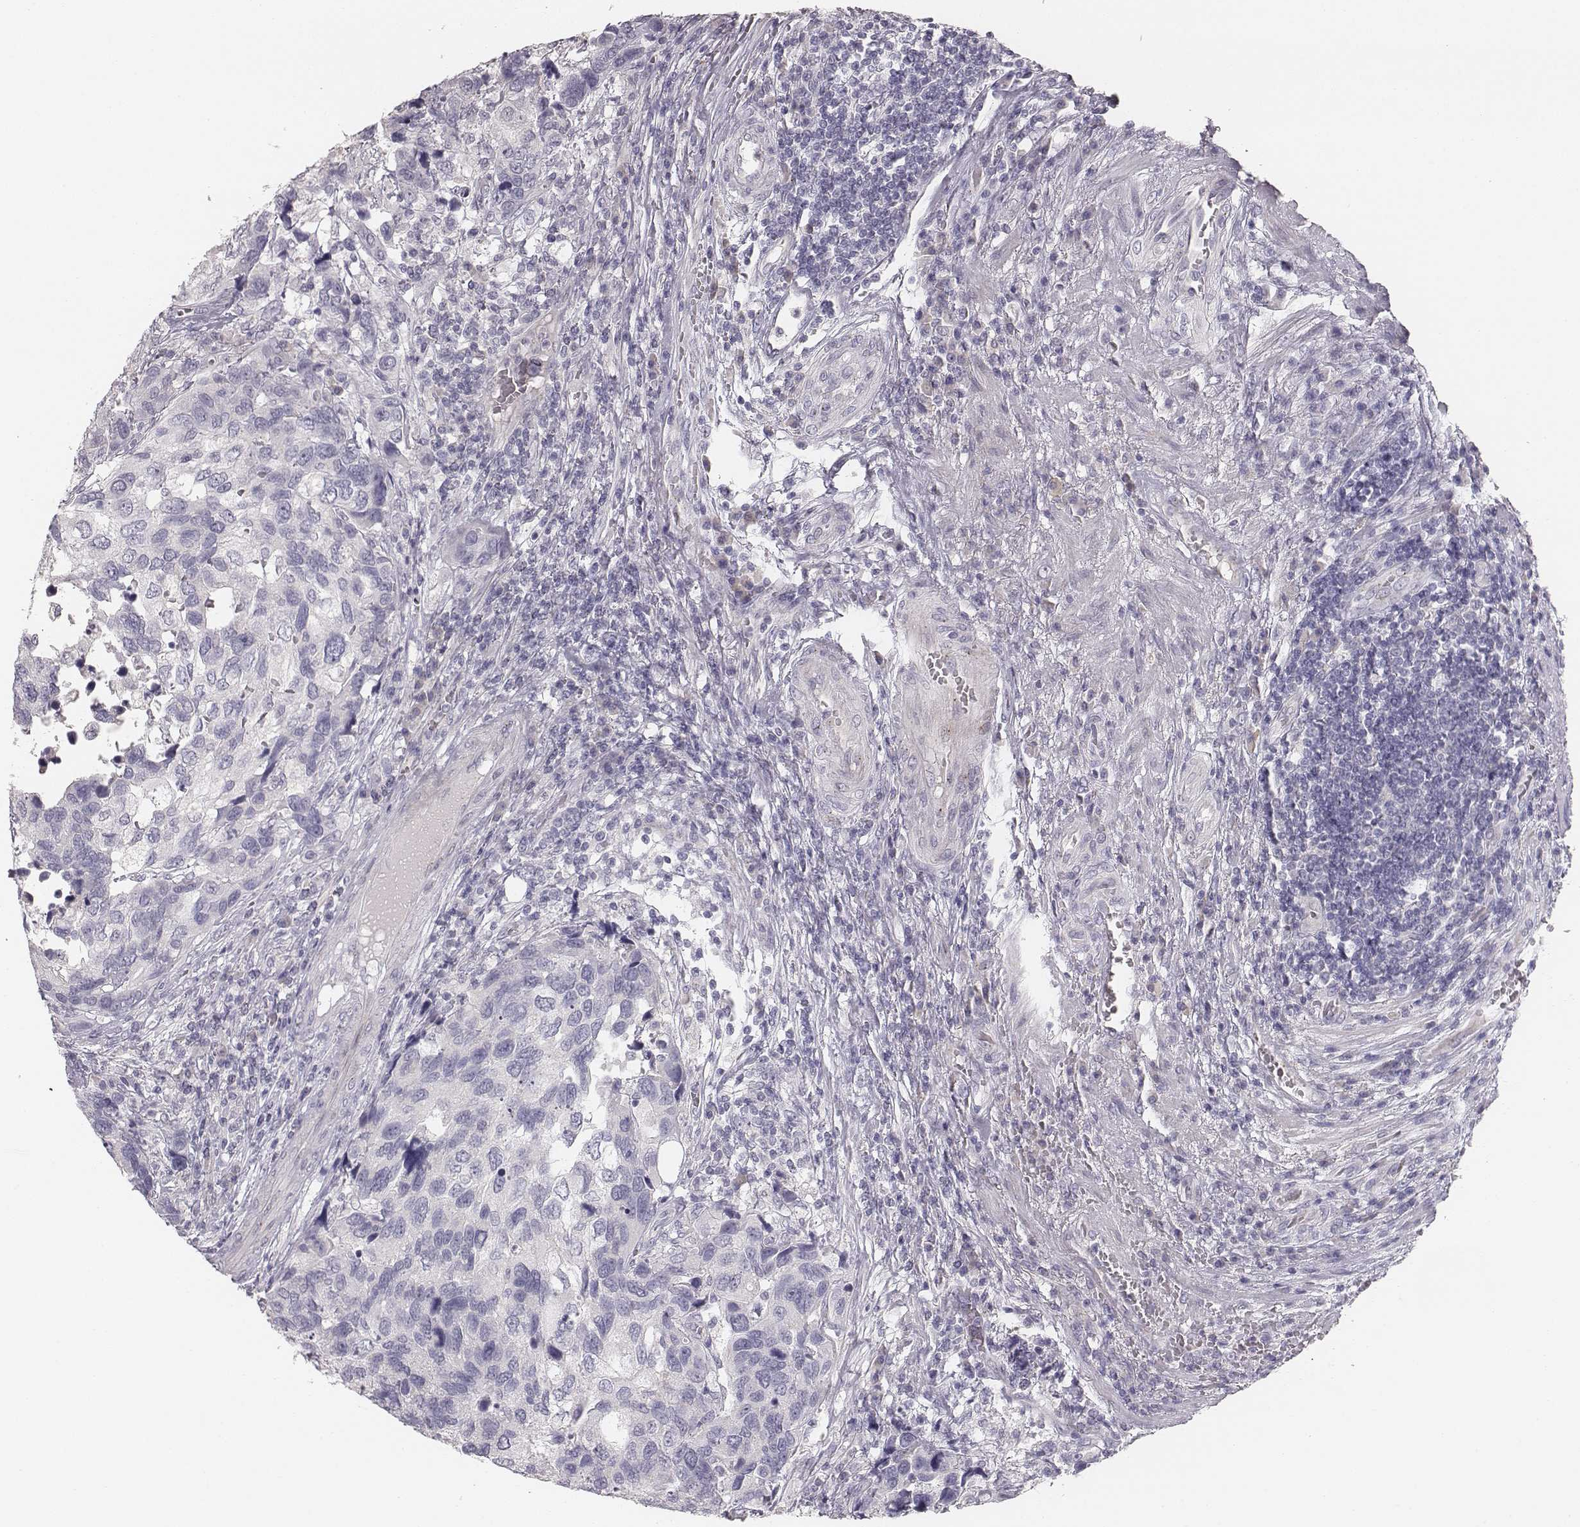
{"staining": {"intensity": "negative", "quantity": "none", "location": "none"}, "tissue": "urothelial cancer", "cell_type": "Tumor cells", "image_type": "cancer", "snomed": [{"axis": "morphology", "description": "Urothelial carcinoma, High grade"}, {"axis": "topography", "description": "Urinary bladder"}], "caption": "An image of human high-grade urothelial carcinoma is negative for staining in tumor cells.", "gene": "MYH6", "patient": {"sex": "male", "age": 60}}